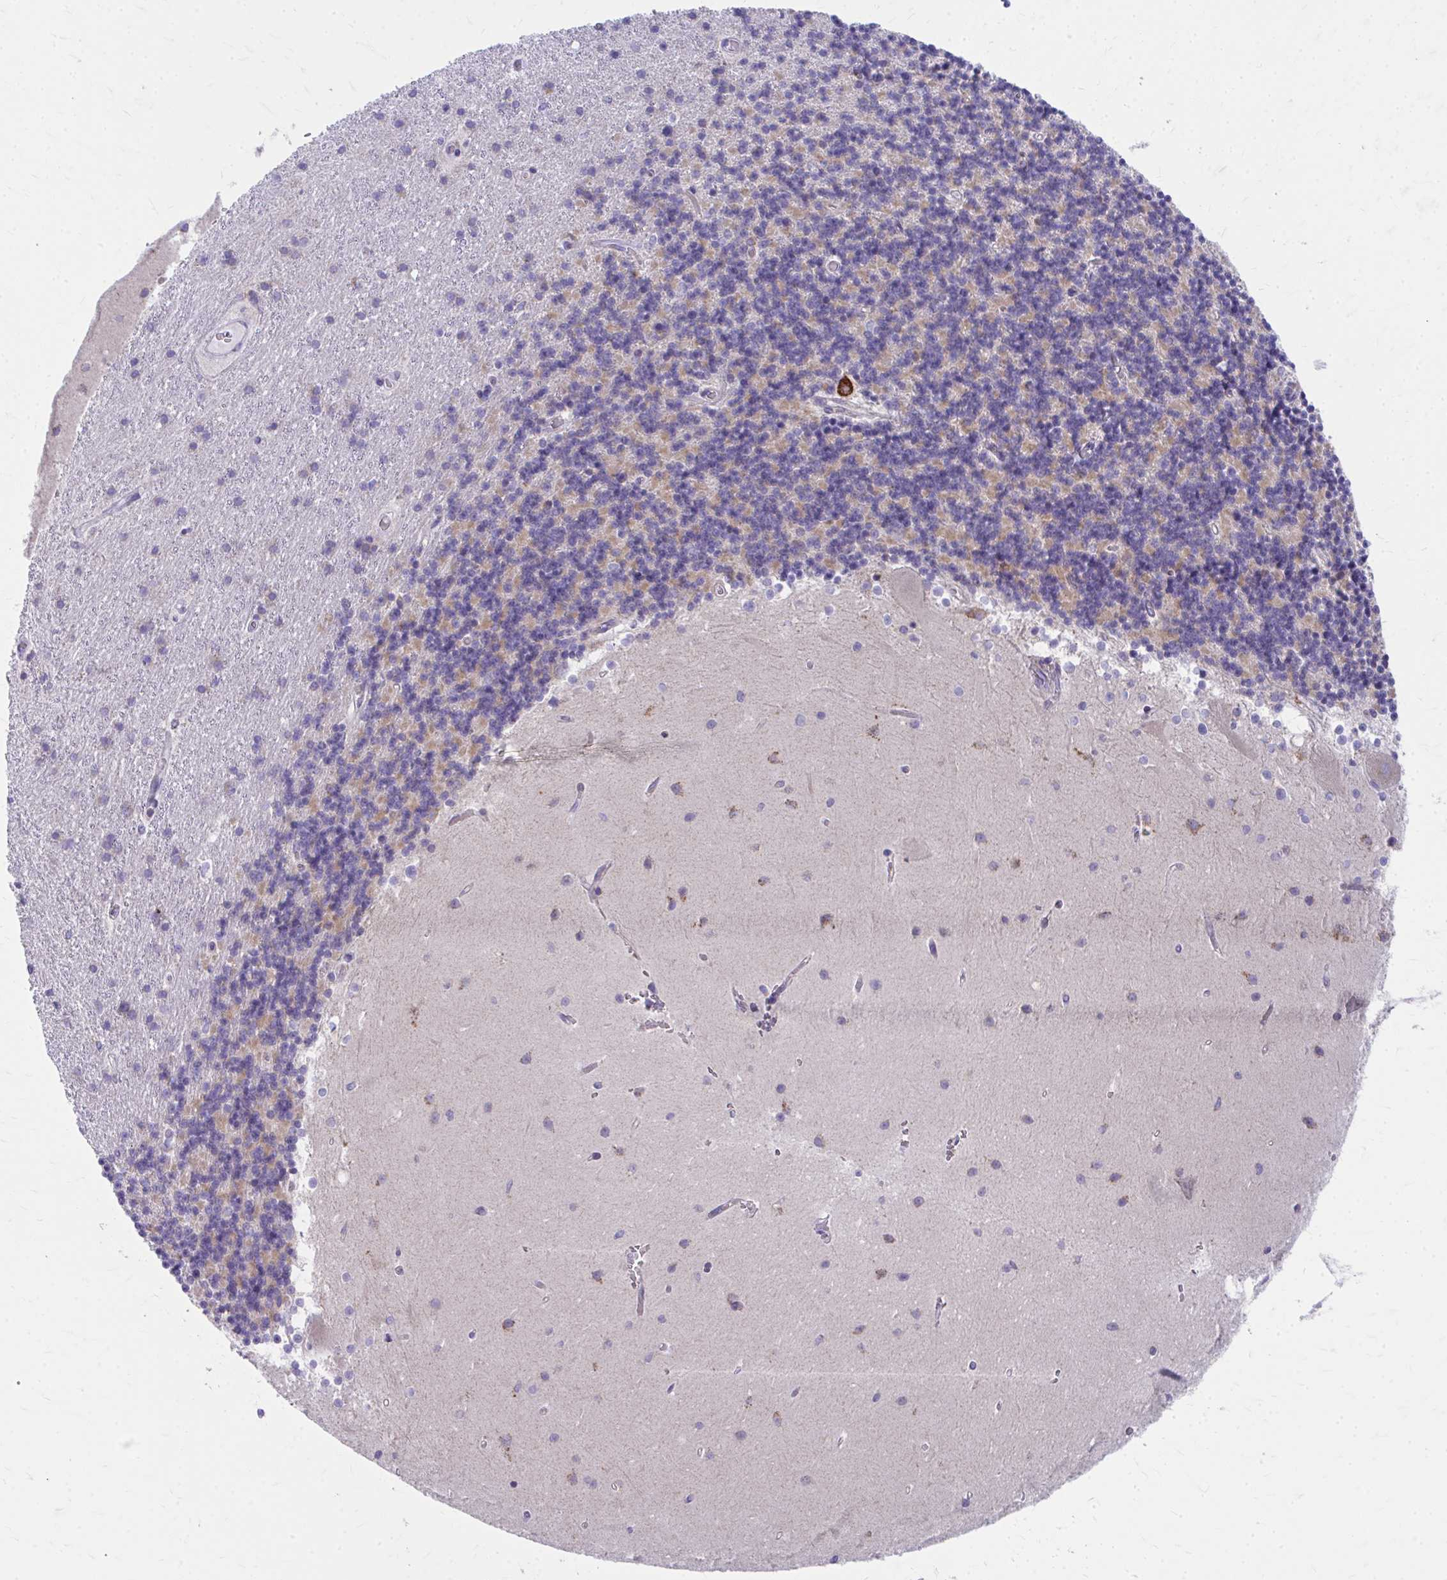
{"staining": {"intensity": "moderate", "quantity": "25%-75%", "location": "cytoplasmic/membranous"}, "tissue": "cerebellum", "cell_type": "Cells in granular layer", "image_type": "normal", "snomed": [{"axis": "morphology", "description": "Normal tissue, NOS"}, {"axis": "topography", "description": "Cerebellum"}], "caption": "Immunohistochemistry (DAB (3,3'-diaminobenzidine)) staining of unremarkable cerebellum shows moderate cytoplasmic/membranous protein staining in approximately 25%-75% of cells in granular layer.", "gene": "MRPL19", "patient": {"sex": "male", "age": 54}}